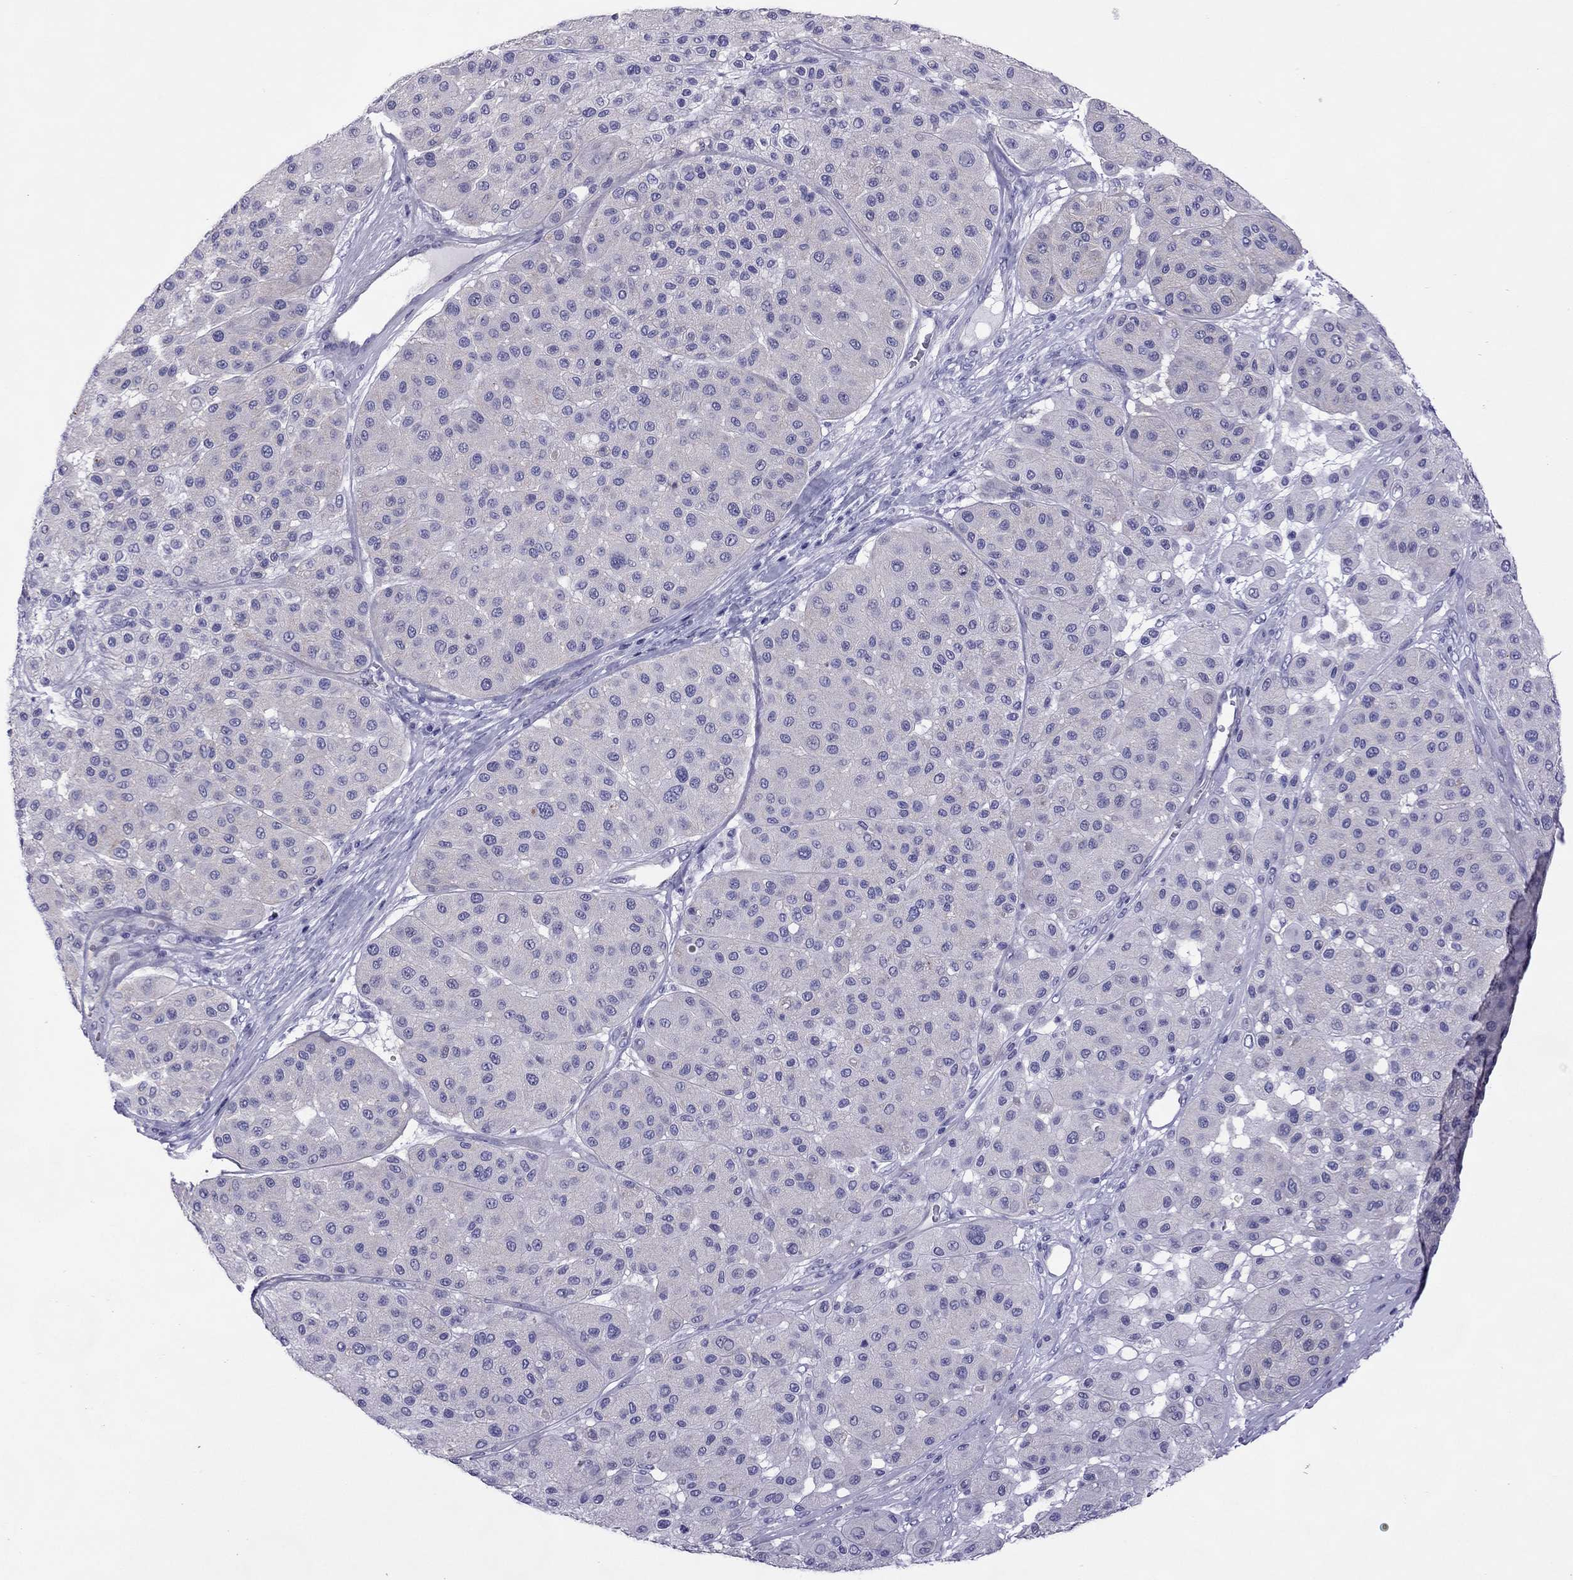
{"staining": {"intensity": "negative", "quantity": "none", "location": "none"}, "tissue": "melanoma", "cell_type": "Tumor cells", "image_type": "cancer", "snomed": [{"axis": "morphology", "description": "Malignant melanoma, Metastatic site"}, {"axis": "topography", "description": "Smooth muscle"}], "caption": "The immunohistochemistry histopathology image has no significant staining in tumor cells of melanoma tissue. (Stains: DAB (3,3'-diaminobenzidine) immunohistochemistry (IHC) with hematoxylin counter stain, Microscopy: brightfield microscopy at high magnification).", "gene": "MYL11", "patient": {"sex": "male", "age": 41}}